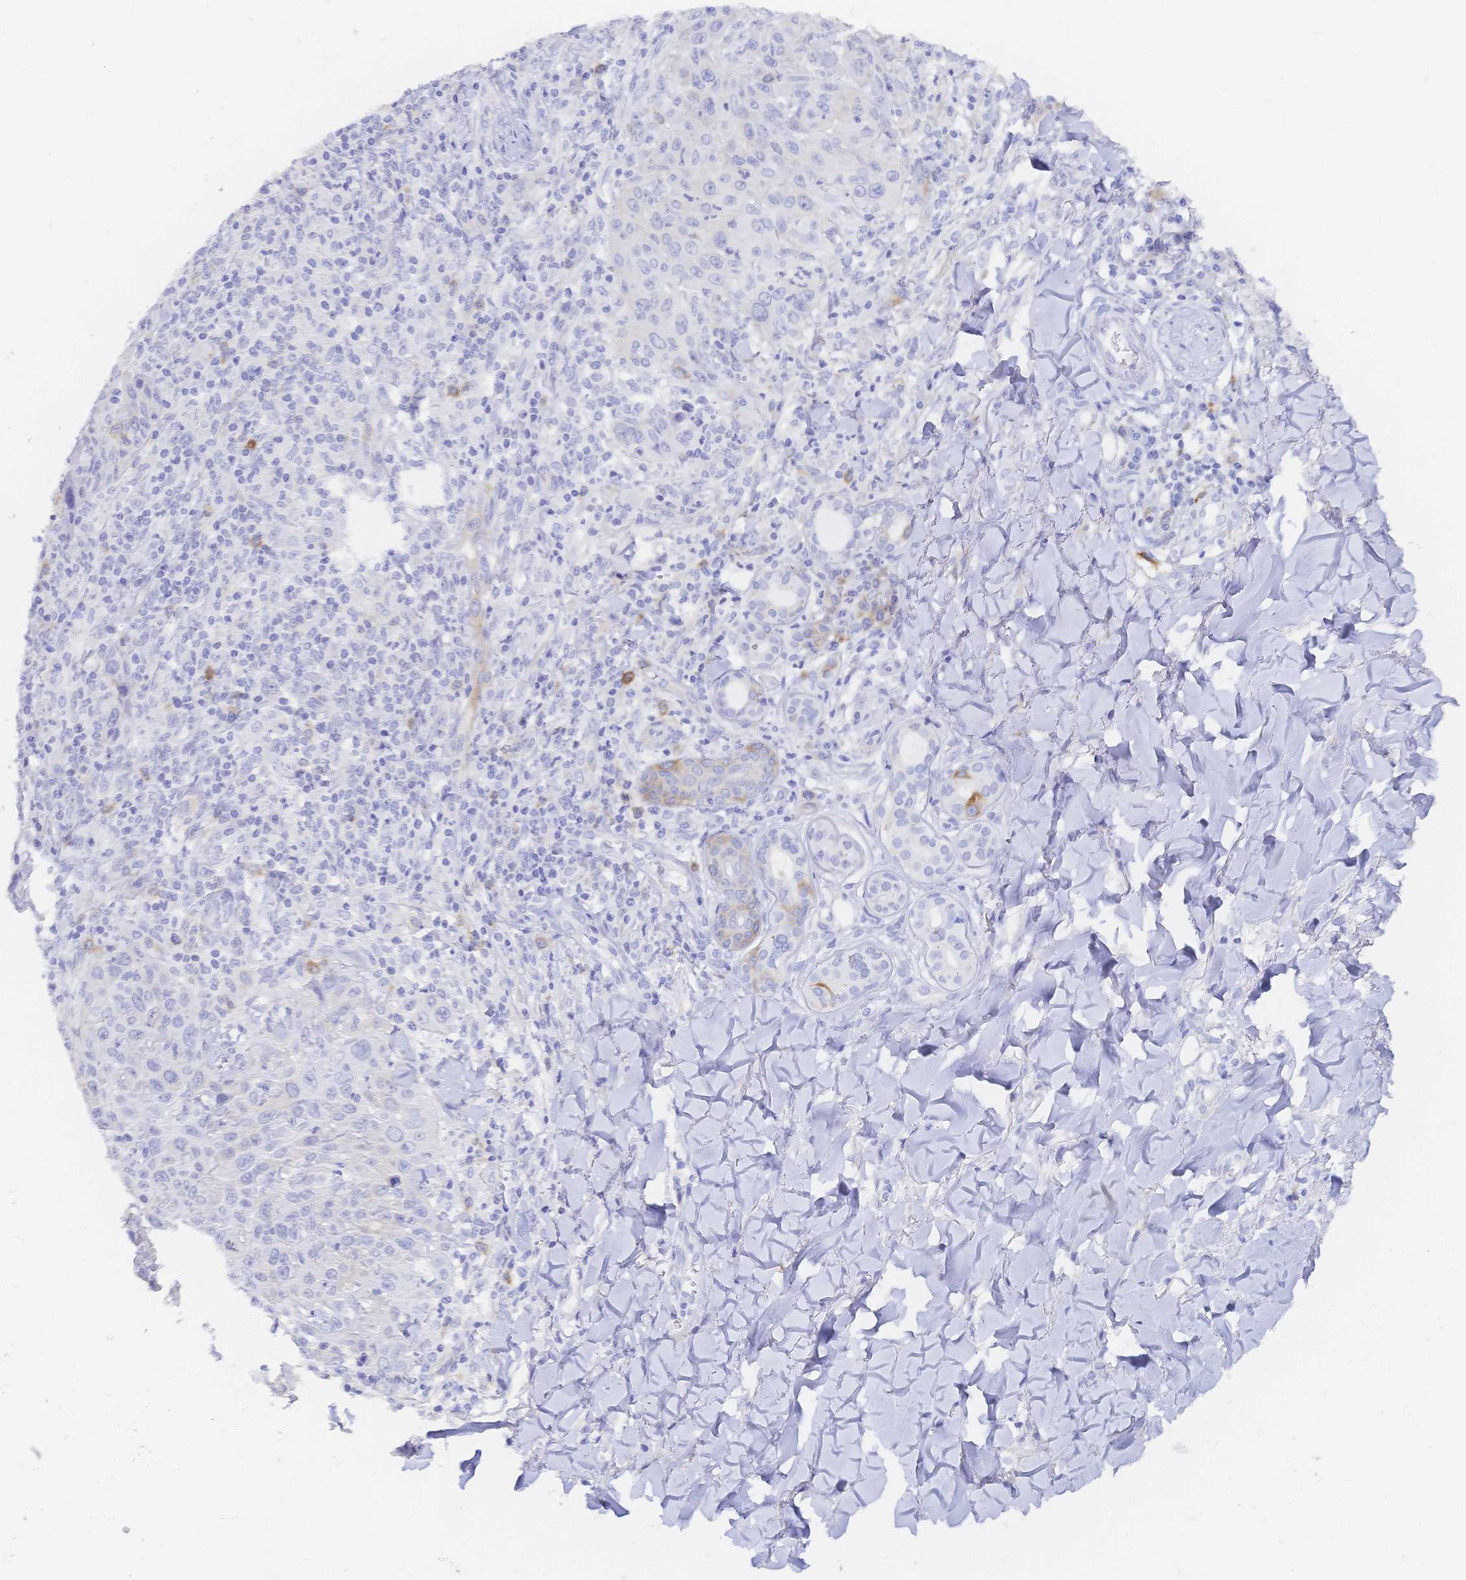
{"staining": {"intensity": "negative", "quantity": "none", "location": "none"}, "tissue": "skin cancer", "cell_type": "Tumor cells", "image_type": "cancer", "snomed": [{"axis": "morphology", "description": "Squamous cell carcinoma, NOS"}, {"axis": "topography", "description": "Skin"}], "caption": "Immunohistochemistry (IHC) micrograph of neoplastic tissue: skin cancer stained with DAB demonstrates no significant protein expression in tumor cells. Brightfield microscopy of IHC stained with DAB (brown) and hematoxylin (blue), captured at high magnification.", "gene": "RRM1", "patient": {"sex": "male", "age": 75}}